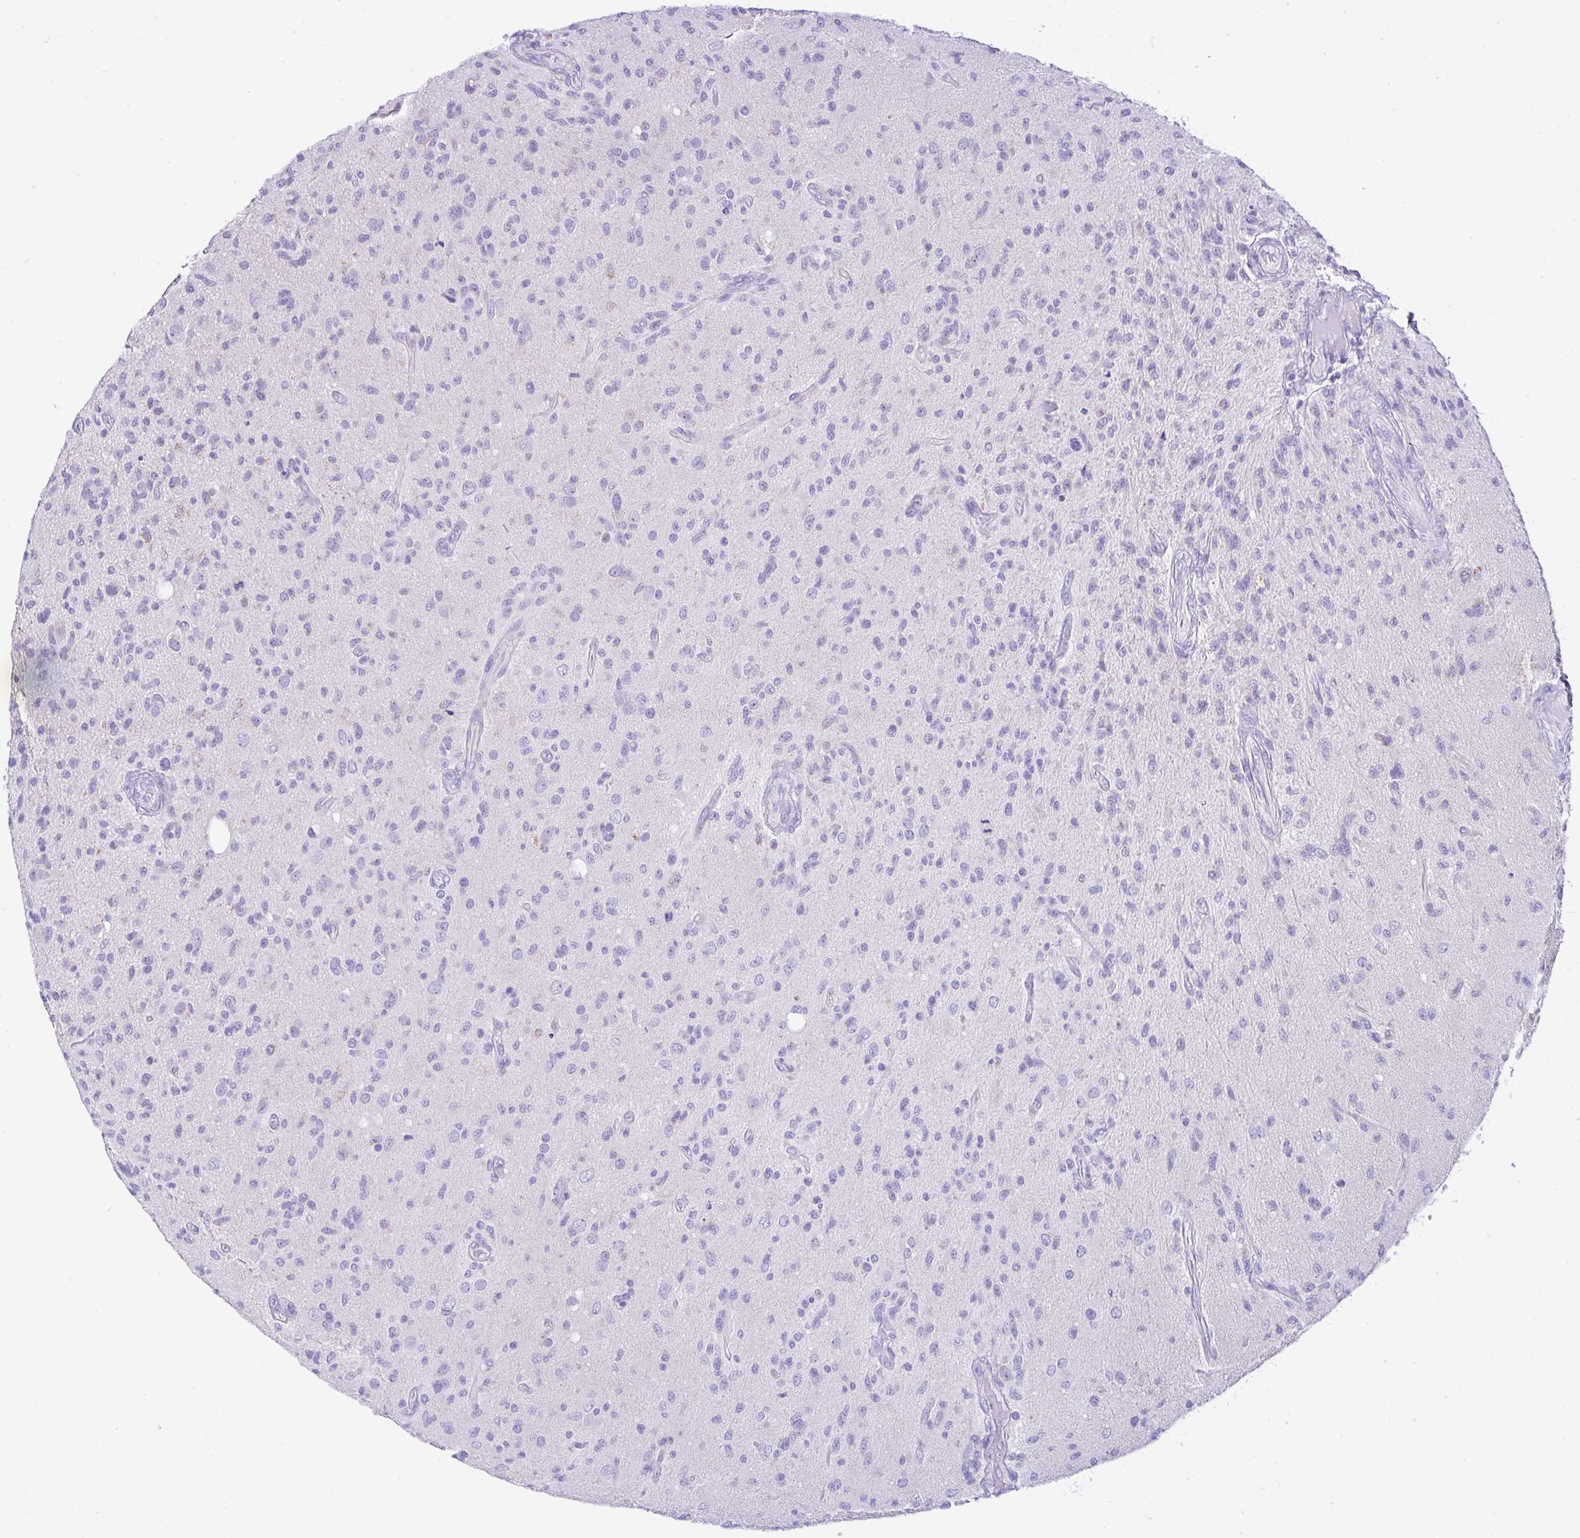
{"staining": {"intensity": "weak", "quantity": "<25%", "location": "cytoplasmic/membranous"}, "tissue": "glioma", "cell_type": "Tumor cells", "image_type": "cancer", "snomed": [{"axis": "morphology", "description": "Glioma, malignant, High grade"}, {"axis": "topography", "description": "Brain"}], "caption": "Glioma was stained to show a protein in brown. There is no significant expression in tumor cells.", "gene": "SLC13A1", "patient": {"sex": "female", "age": 67}}